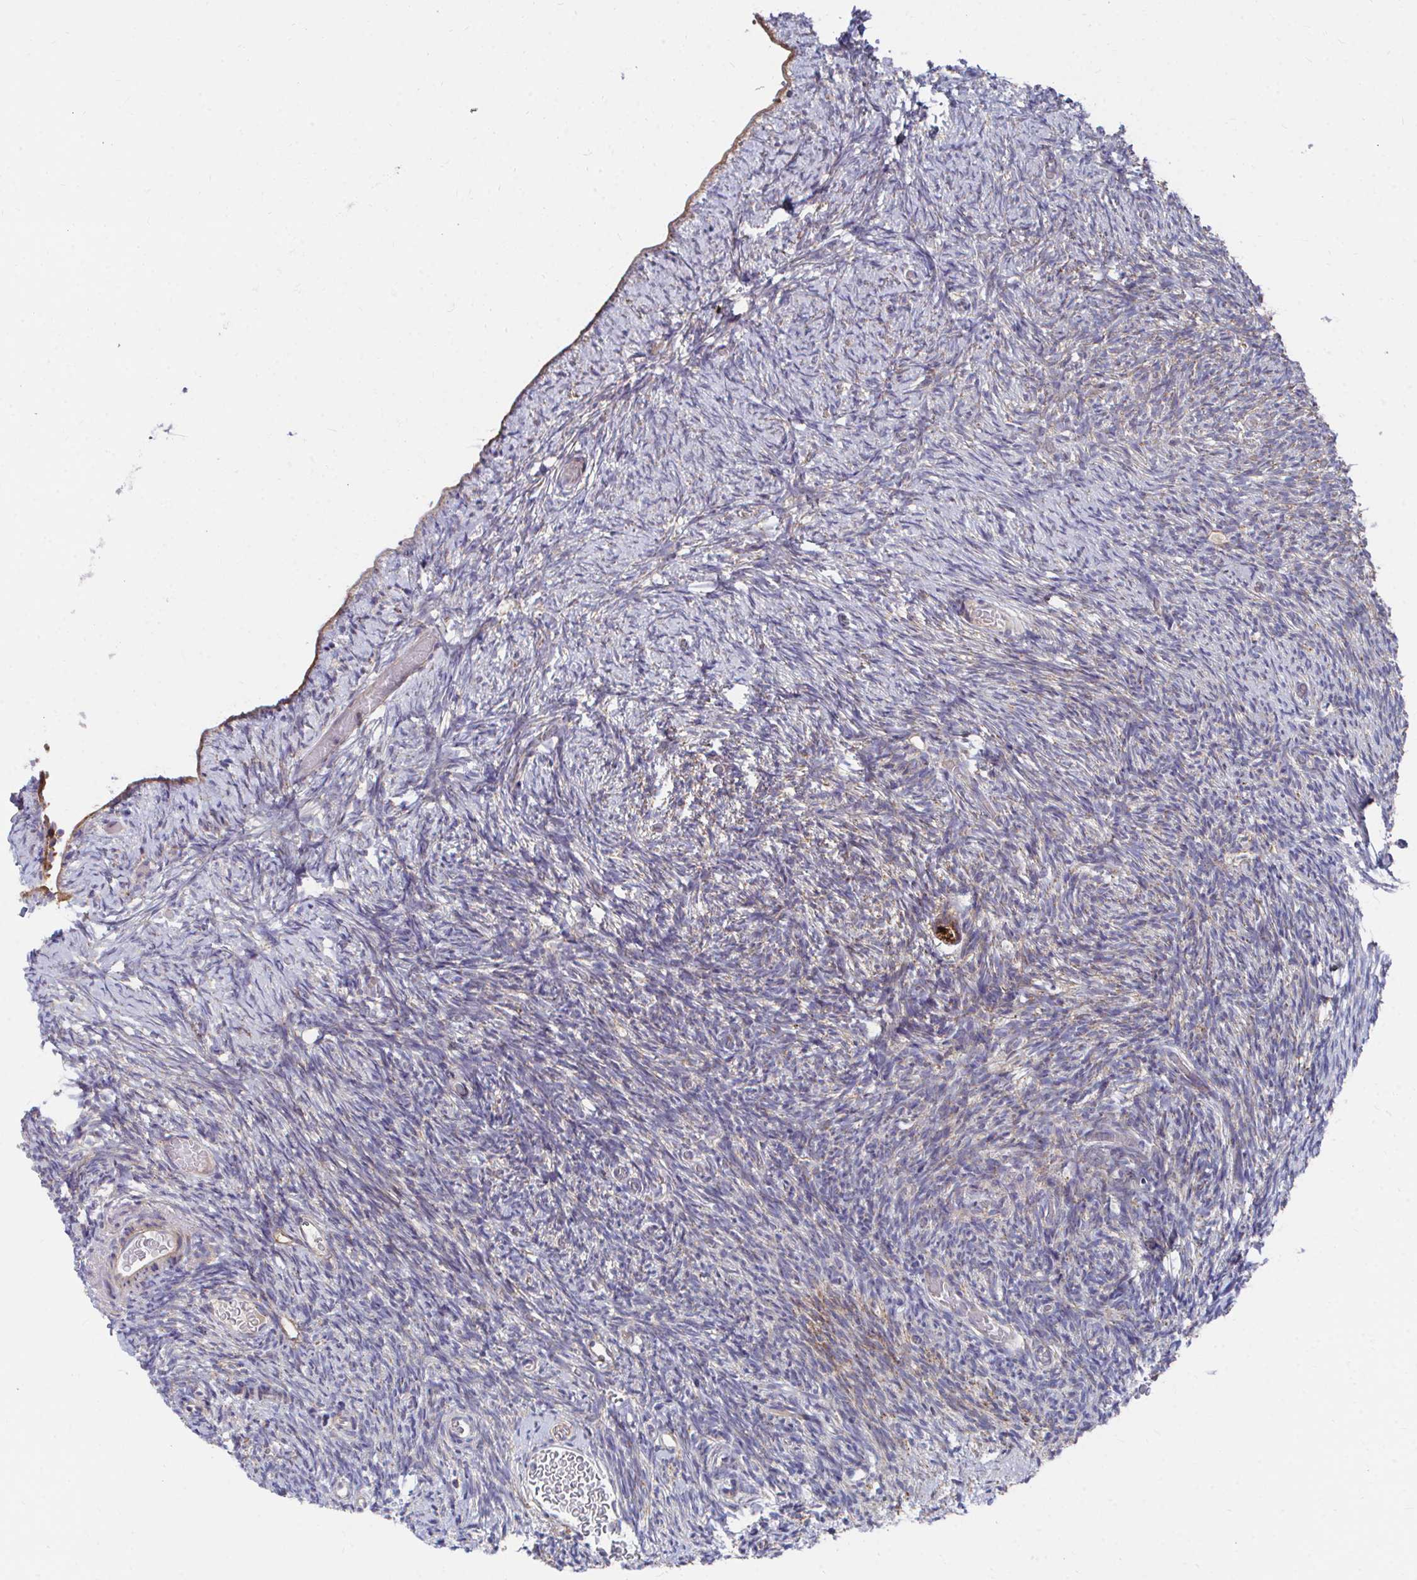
{"staining": {"intensity": "moderate", "quantity": "<25%", "location": "cytoplasmic/membranous"}, "tissue": "ovary", "cell_type": "Ovarian stroma cells", "image_type": "normal", "snomed": [{"axis": "morphology", "description": "Normal tissue, NOS"}, {"axis": "topography", "description": "Ovary"}], "caption": "Immunohistochemistry of normal human ovary reveals low levels of moderate cytoplasmic/membranous staining in approximately <25% of ovarian stroma cells.", "gene": "PEX3", "patient": {"sex": "female", "age": 39}}